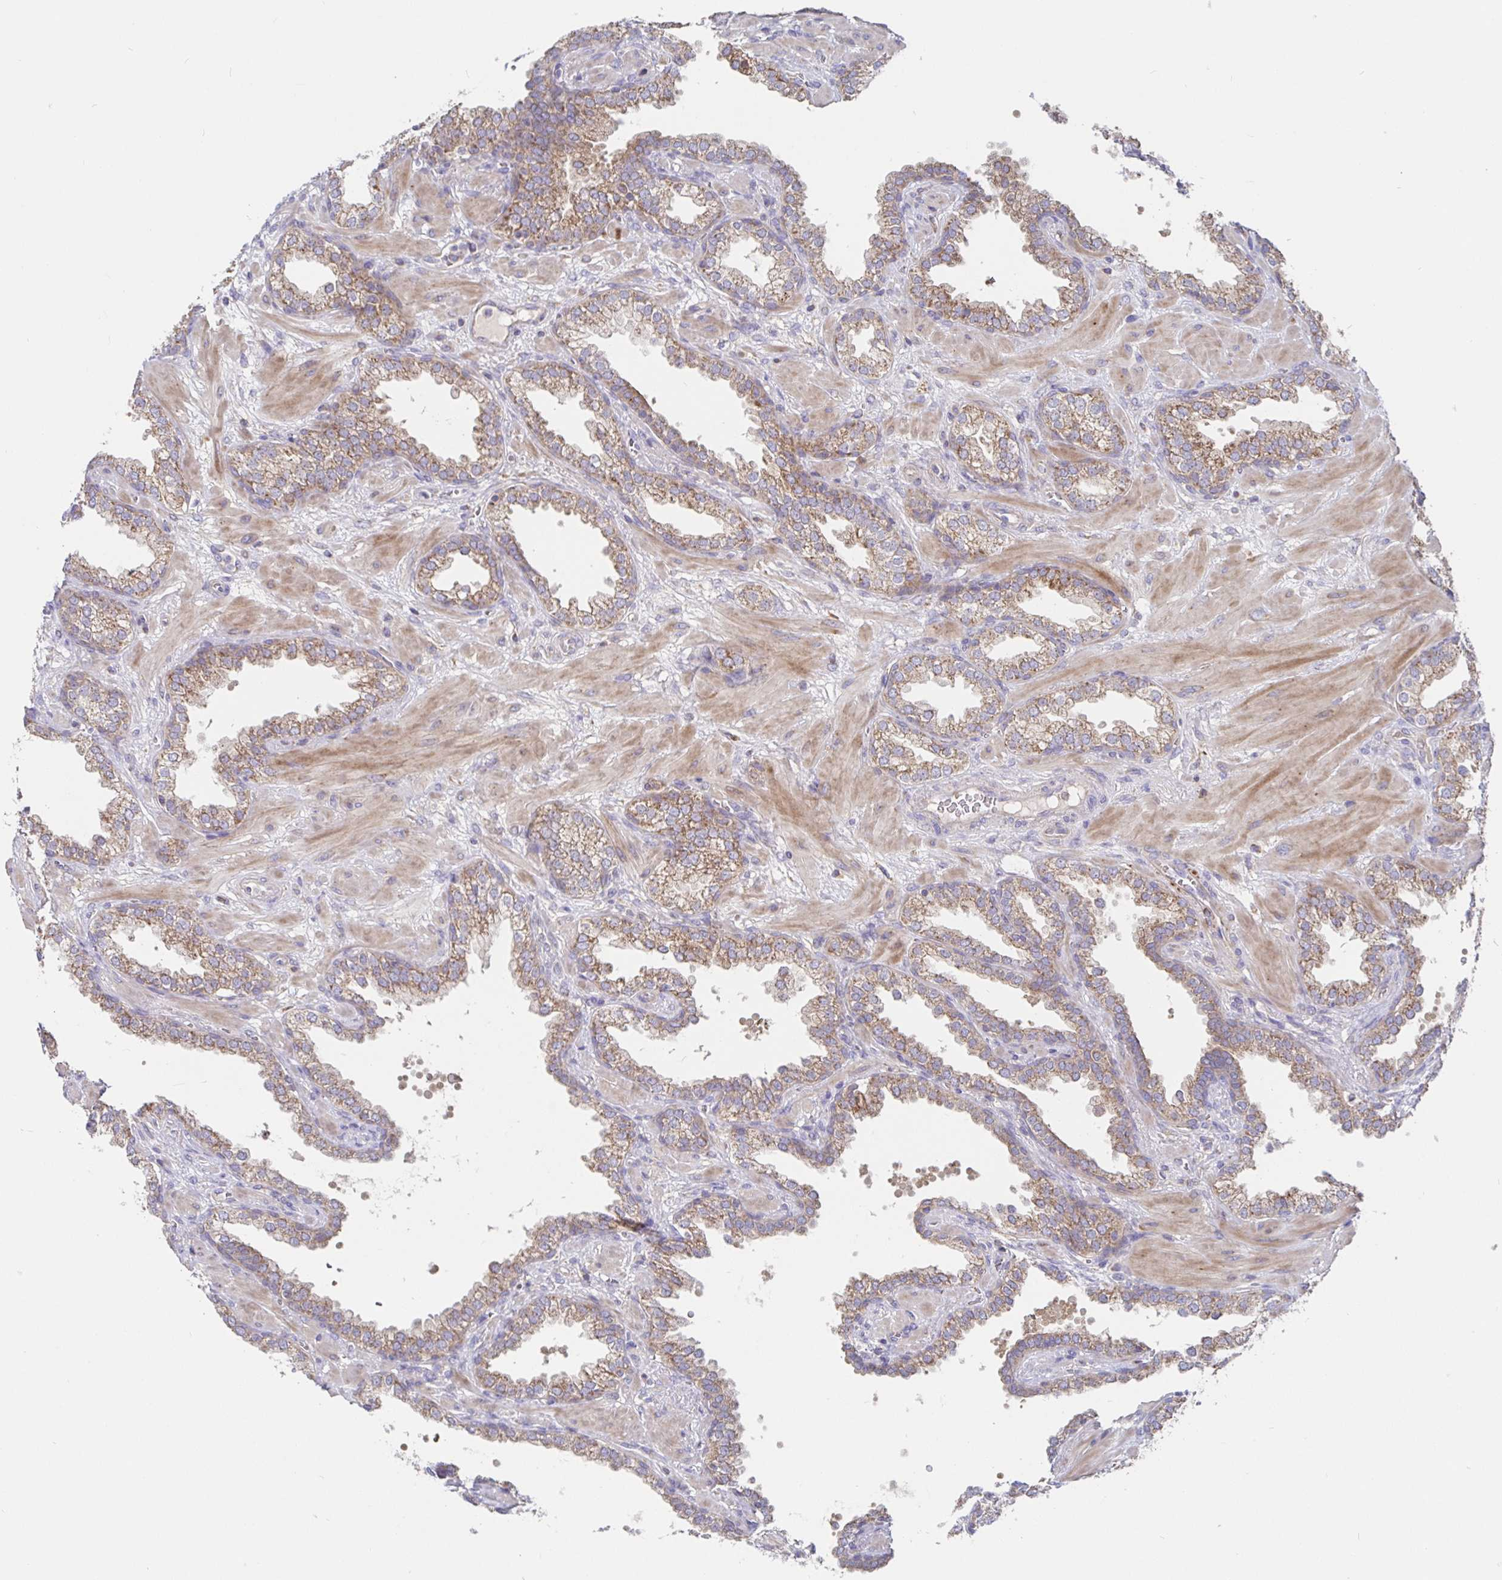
{"staining": {"intensity": "strong", "quantity": "25%-75%", "location": "cytoplasmic/membranous"}, "tissue": "prostate cancer", "cell_type": "Tumor cells", "image_type": "cancer", "snomed": [{"axis": "morphology", "description": "Adenocarcinoma, High grade"}, {"axis": "topography", "description": "Prostate"}], "caption": "Brown immunohistochemical staining in human prostate cancer (adenocarcinoma (high-grade)) displays strong cytoplasmic/membranous expression in about 25%-75% of tumor cells. (DAB (3,3'-diaminobenzidine) = brown stain, brightfield microscopy at high magnification).", "gene": "PRDX3", "patient": {"sex": "male", "age": 60}}